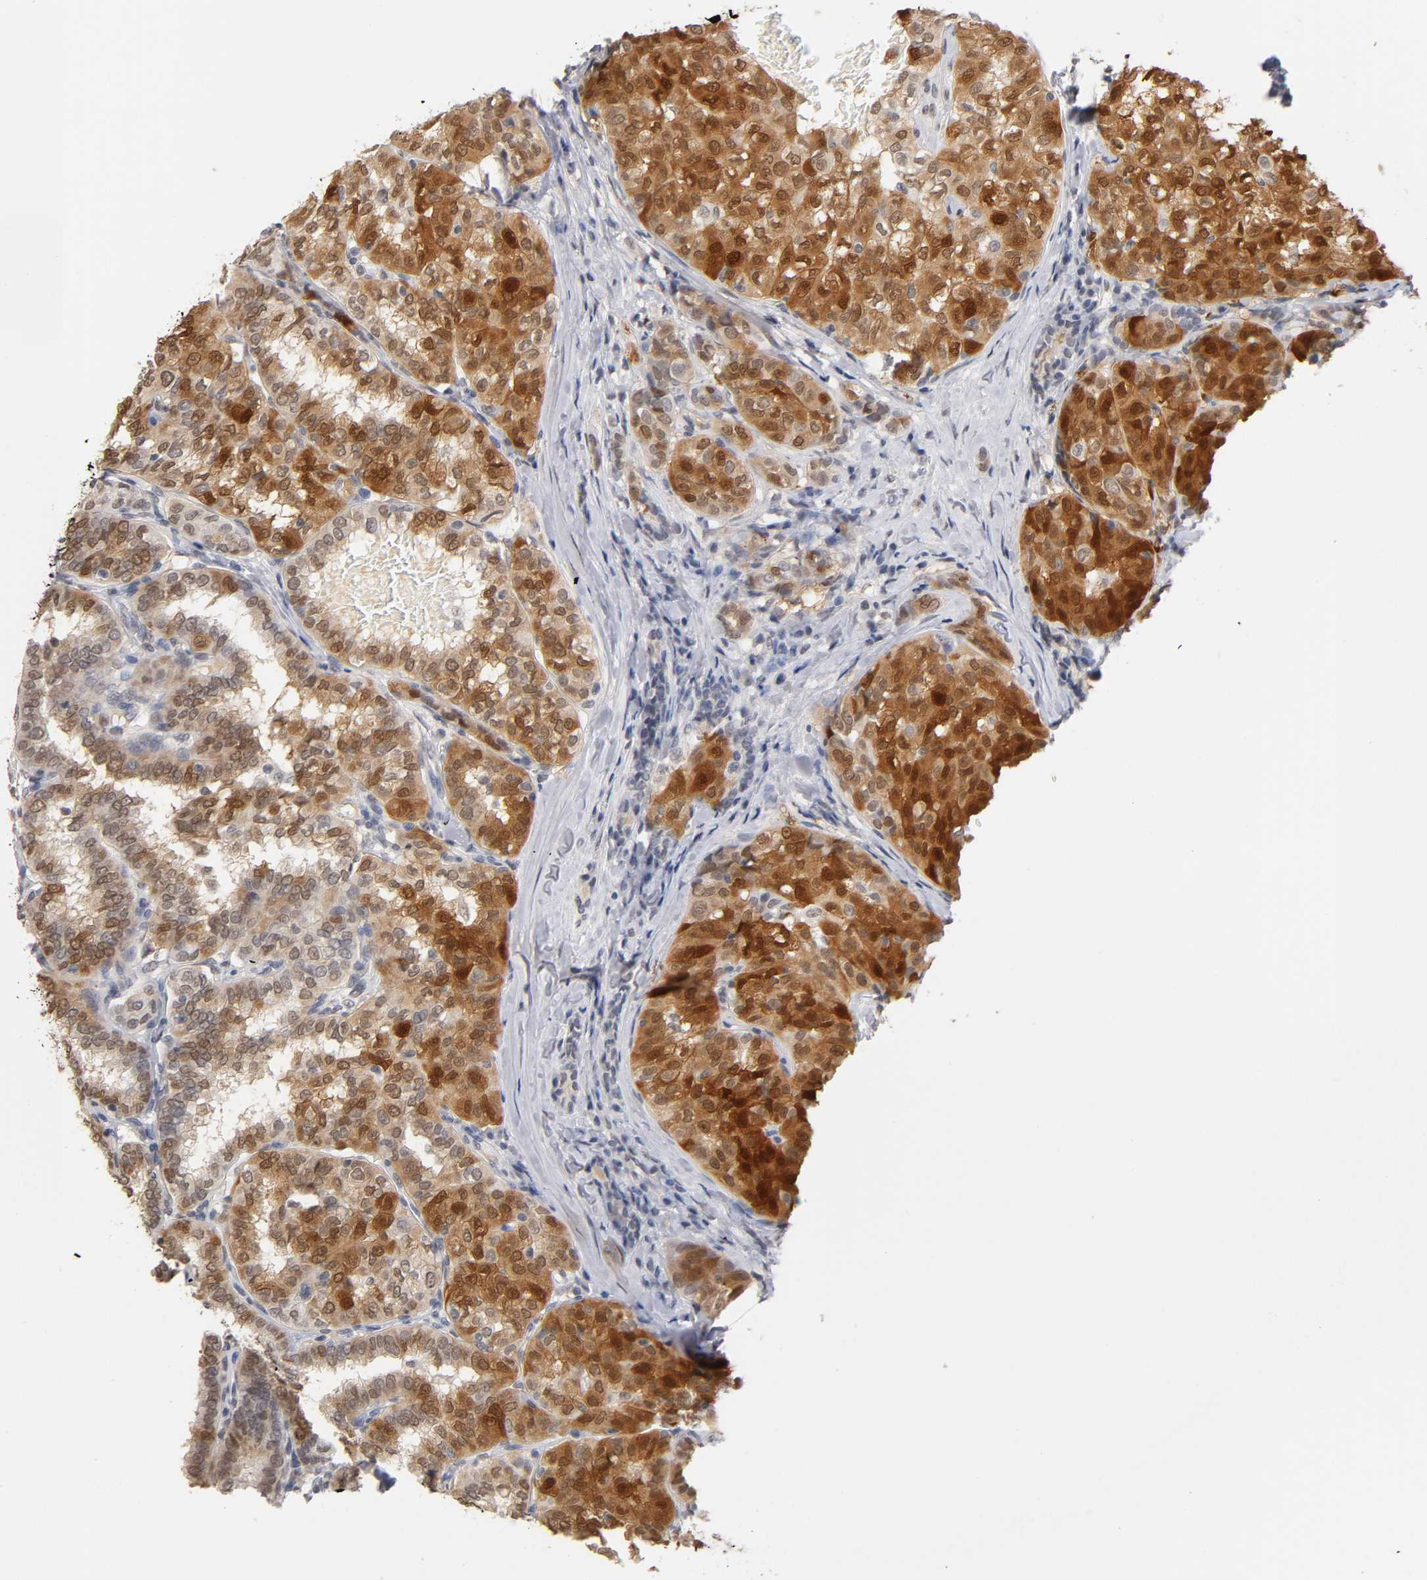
{"staining": {"intensity": "strong", "quantity": ">75%", "location": "cytoplasmic/membranous,nuclear"}, "tissue": "thyroid cancer", "cell_type": "Tumor cells", "image_type": "cancer", "snomed": [{"axis": "morphology", "description": "Papillary adenocarcinoma, NOS"}, {"axis": "topography", "description": "Thyroid gland"}], "caption": "Immunohistochemical staining of human papillary adenocarcinoma (thyroid) reveals strong cytoplasmic/membranous and nuclear protein positivity in approximately >75% of tumor cells.", "gene": "CRABP2", "patient": {"sex": "female", "age": 30}}